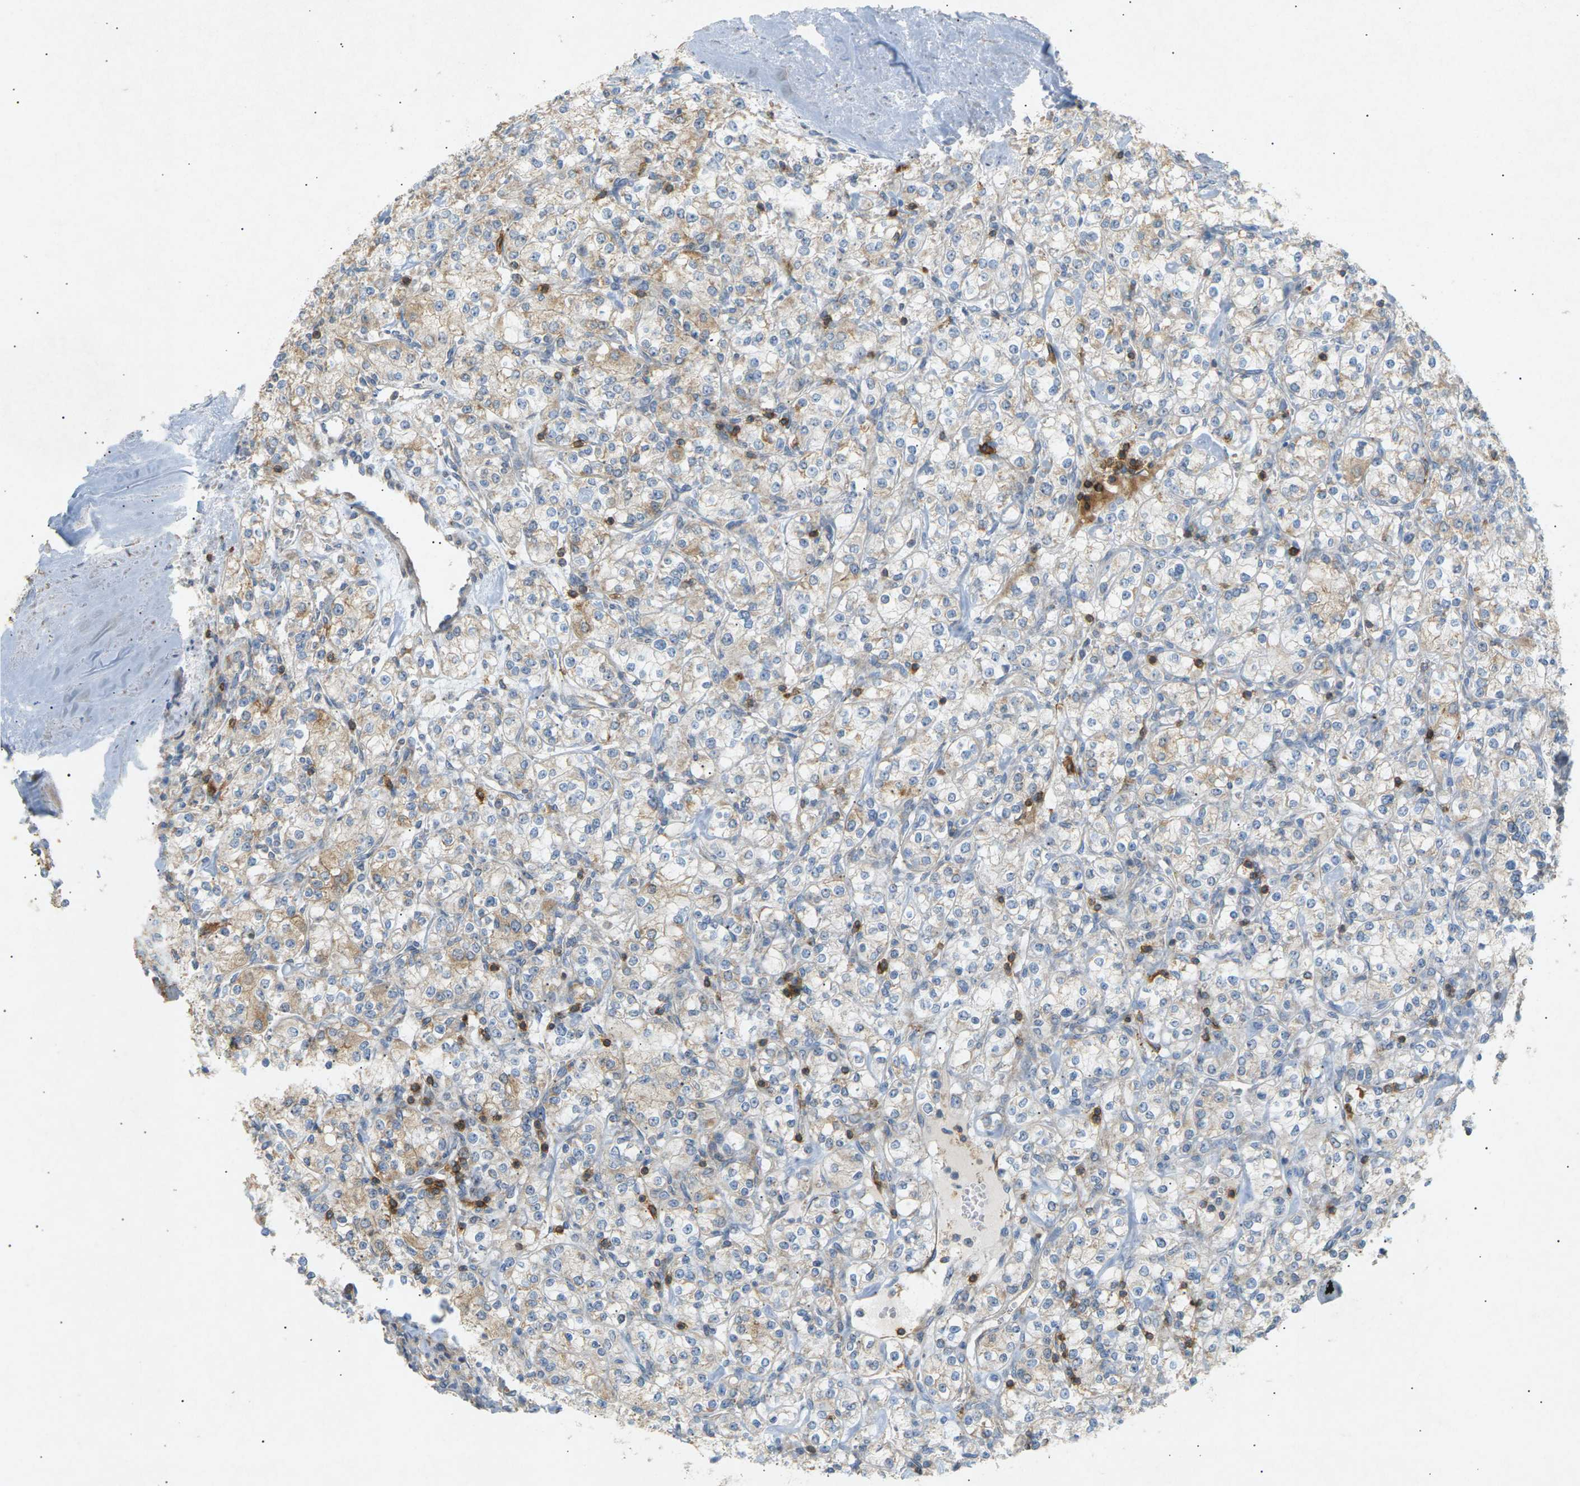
{"staining": {"intensity": "weak", "quantity": "<25%", "location": "cytoplasmic/membranous"}, "tissue": "renal cancer", "cell_type": "Tumor cells", "image_type": "cancer", "snomed": [{"axis": "morphology", "description": "Adenocarcinoma, NOS"}, {"axis": "topography", "description": "Kidney"}], "caption": "There is no significant expression in tumor cells of renal adenocarcinoma.", "gene": "LIME1", "patient": {"sex": "male", "age": 77}}